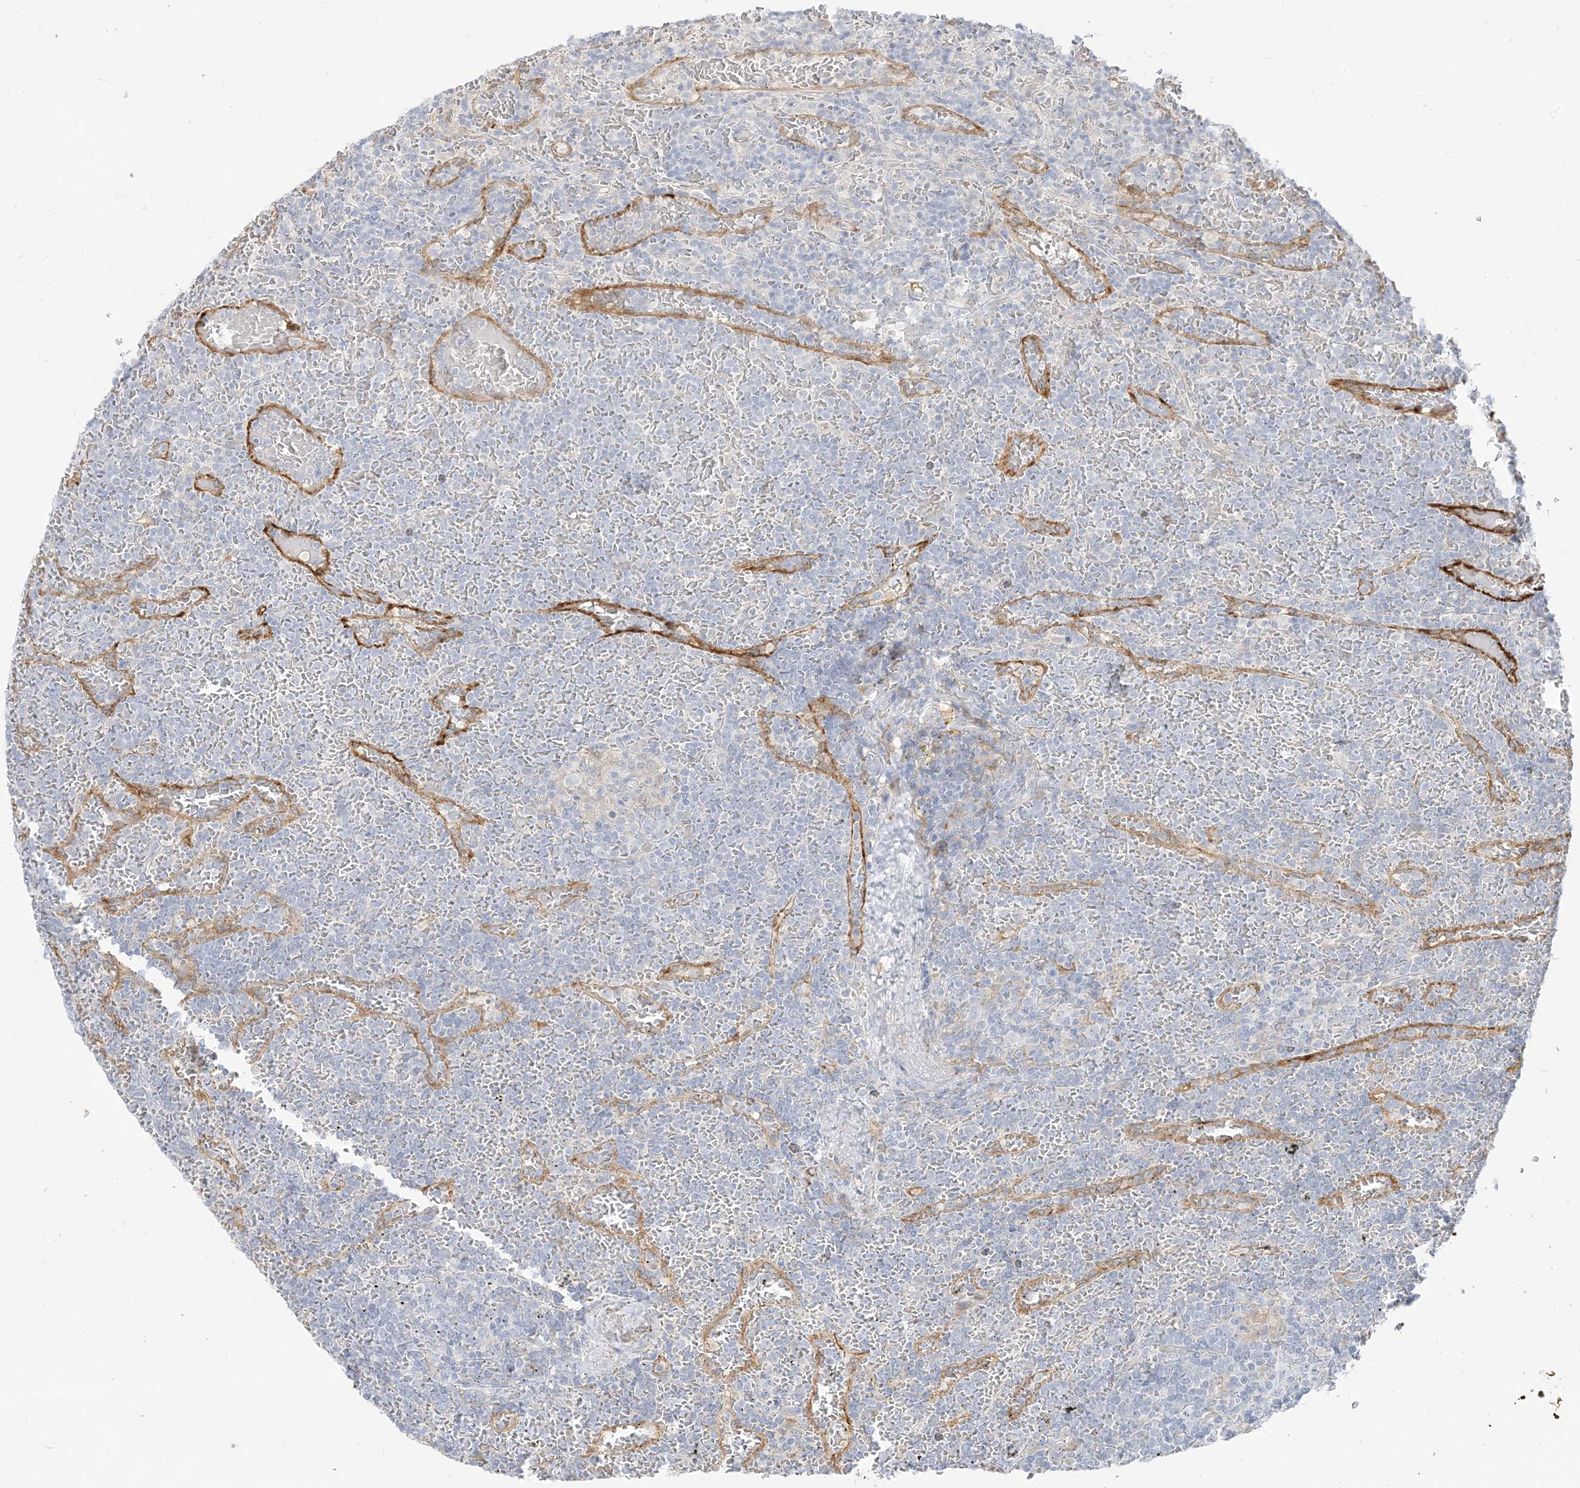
{"staining": {"intensity": "negative", "quantity": "none", "location": "none"}, "tissue": "lymphoma", "cell_type": "Tumor cells", "image_type": "cancer", "snomed": [{"axis": "morphology", "description": "Malignant lymphoma, non-Hodgkin's type, Low grade"}, {"axis": "topography", "description": "Spleen"}], "caption": "Tumor cells are negative for protein expression in human low-grade malignant lymphoma, non-Hodgkin's type.", "gene": "LOXL3", "patient": {"sex": "female", "age": 19}}